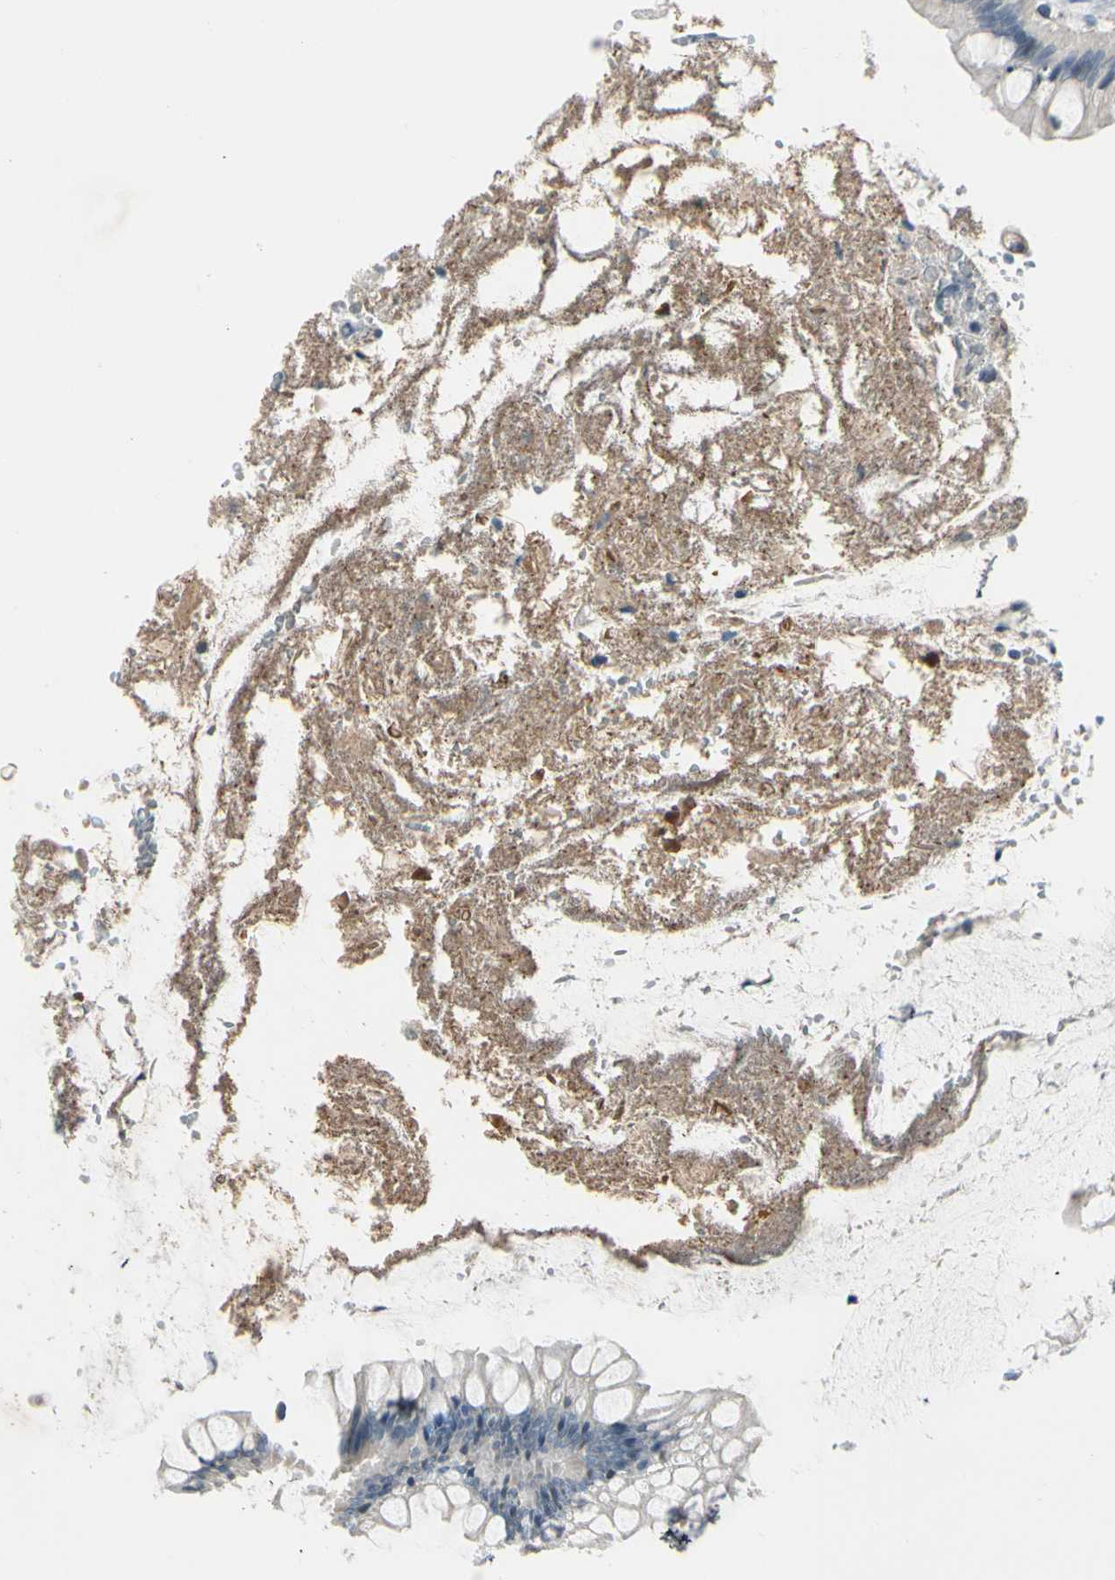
{"staining": {"intensity": "negative", "quantity": "none", "location": "none"}, "tissue": "colon", "cell_type": "Endothelial cells", "image_type": "normal", "snomed": [{"axis": "morphology", "description": "Normal tissue, NOS"}, {"axis": "topography", "description": "Colon"}], "caption": "A photomicrograph of colon stained for a protein demonstrates no brown staining in endothelial cells. (DAB (3,3'-diaminobenzidine) immunohistochemistry with hematoxylin counter stain).", "gene": "STK40", "patient": {"sex": "female", "age": 46}}